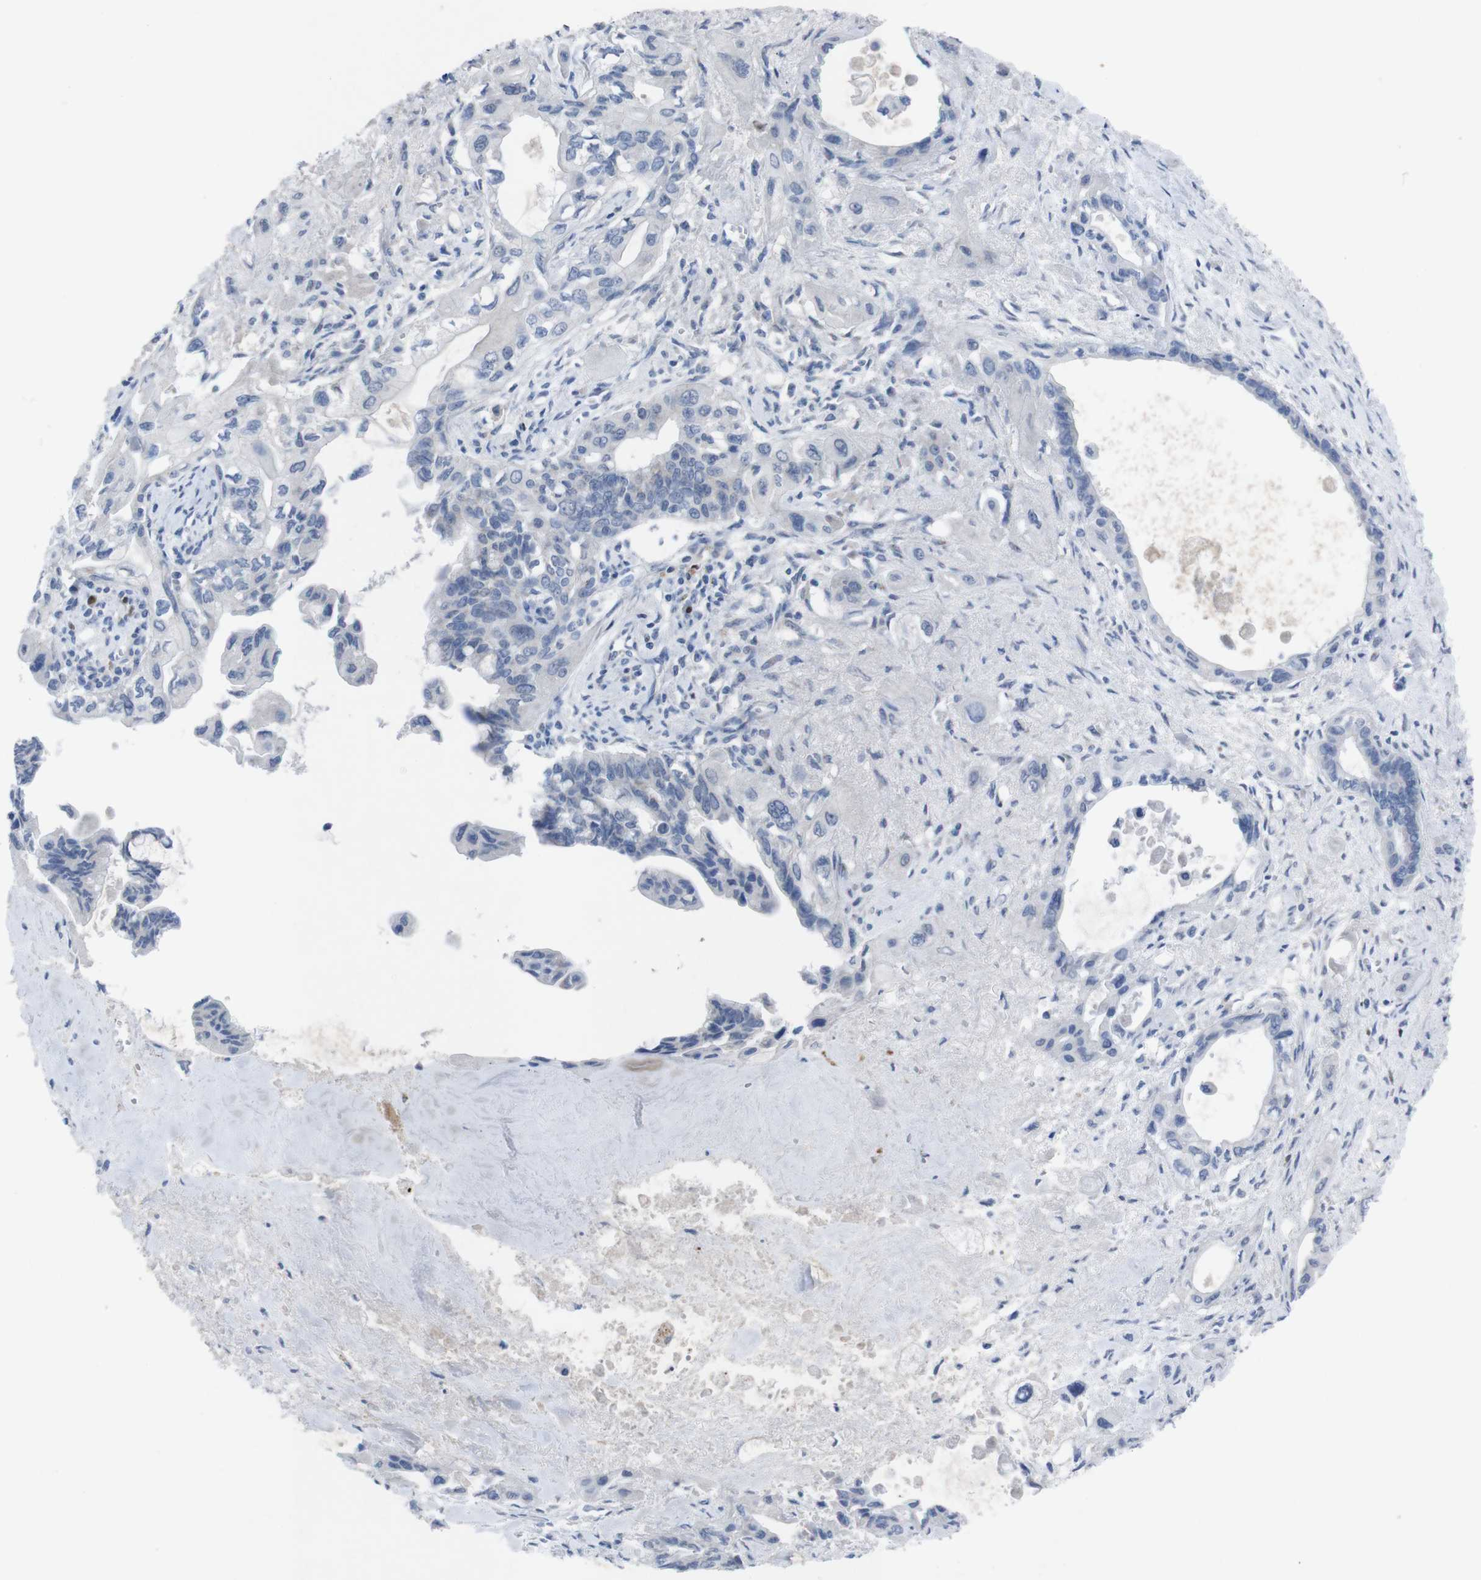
{"staining": {"intensity": "negative", "quantity": "none", "location": "none"}, "tissue": "pancreatic cancer", "cell_type": "Tumor cells", "image_type": "cancer", "snomed": [{"axis": "morphology", "description": "Adenocarcinoma, NOS"}, {"axis": "topography", "description": "Pancreas"}], "caption": "Immunohistochemistry histopathology image of pancreatic adenocarcinoma stained for a protein (brown), which shows no staining in tumor cells.", "gene": "IRF4", "patient": {"sex": "male", "age": 73}}